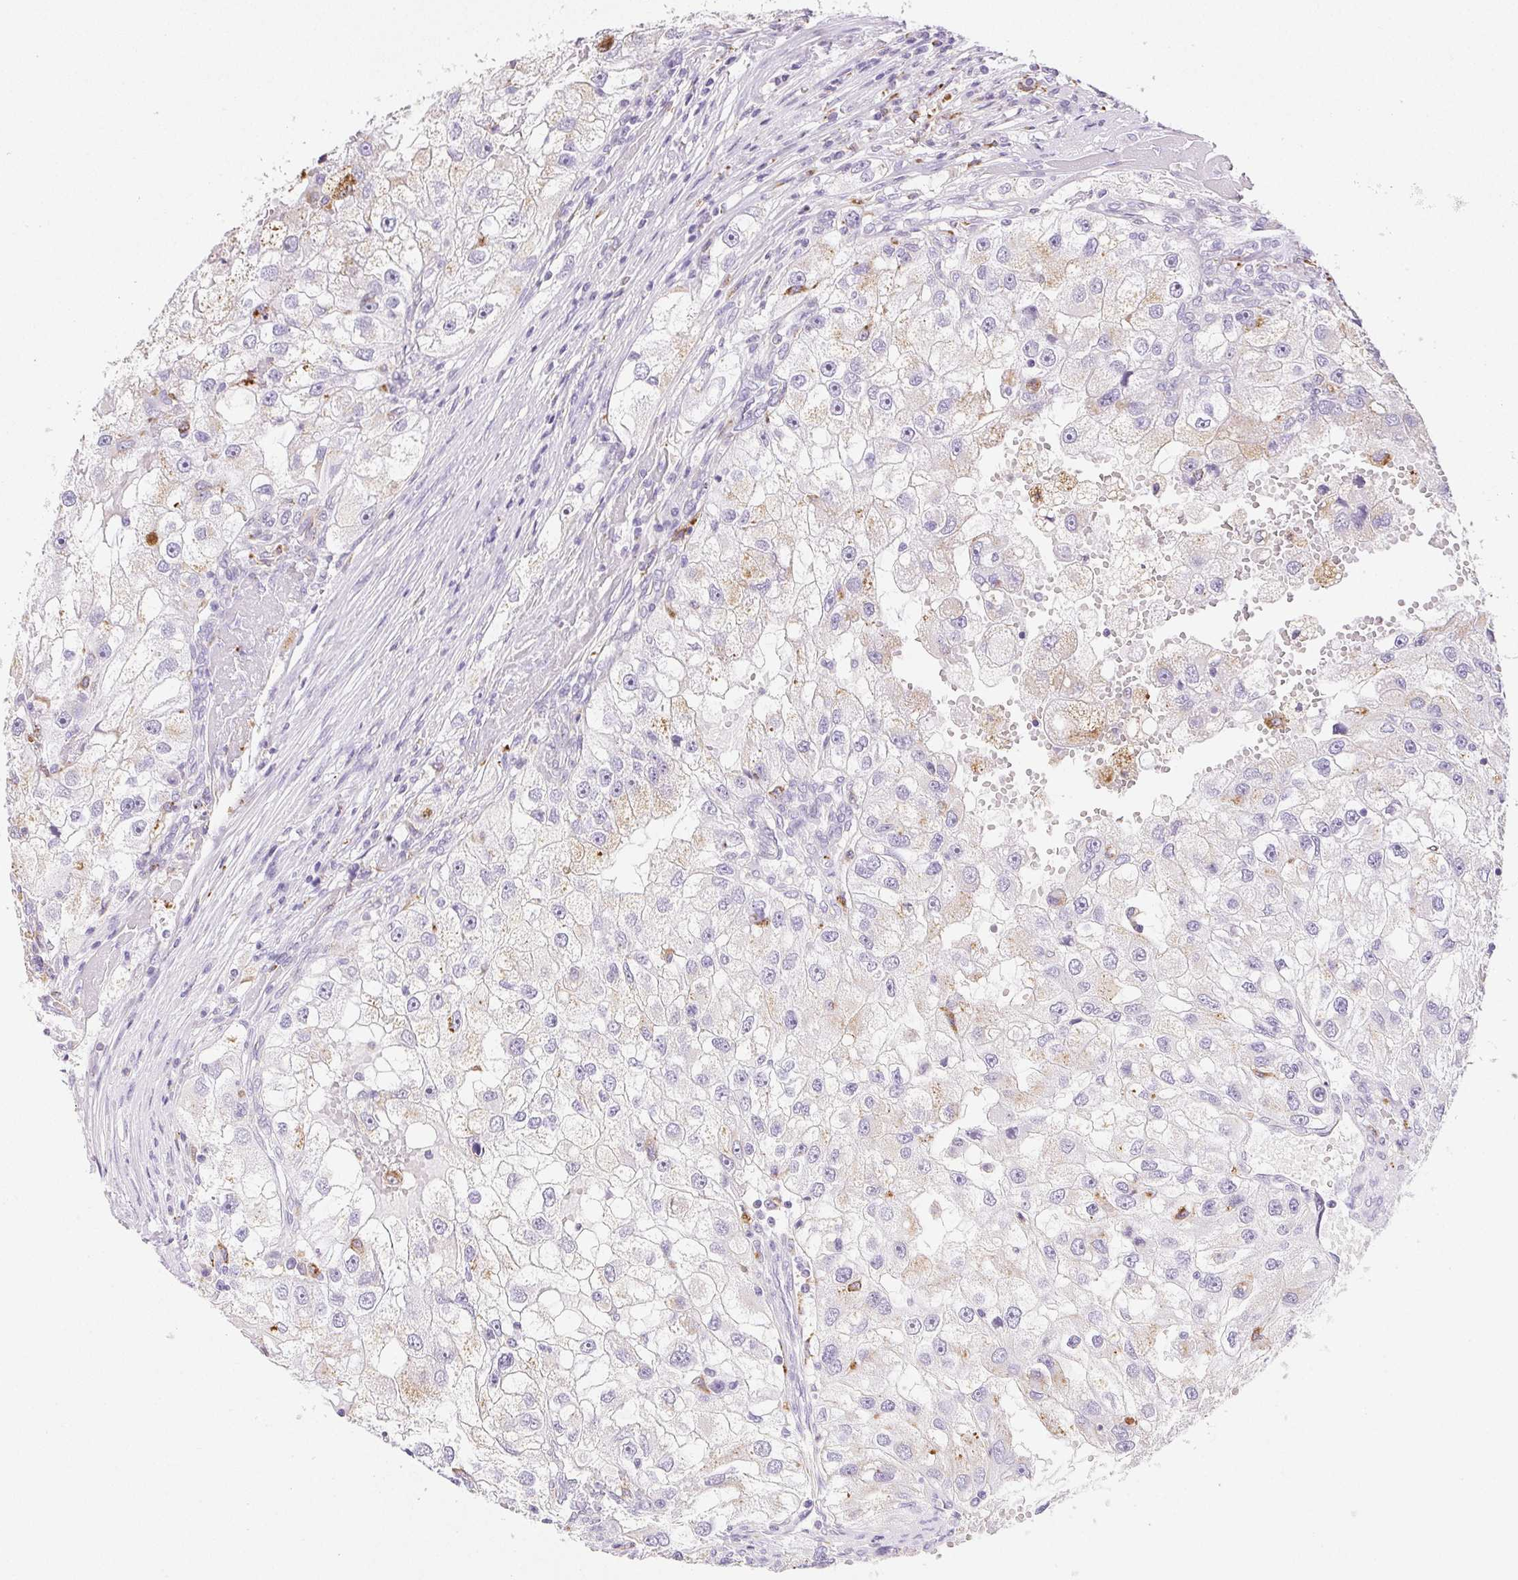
{"staining": {"intensity": "negative", "quantity": "none", "location": "none"}, "tissue": "renal cancer", "cell_type": "Tumor cells", "image_type": "cancer", "snomed": [{"axis": "morphology", "description": "Adenocarcinoma, NOS"}, {"axis": "topography", "description": "Kidney"}], "caption": "A photomicrograph of renal cancer (adenocarcinoma) stained for a protein shows no brown staining in tumor cells.", "gene": "LIPA", "patient": {"sex": "male", "age": 63}}